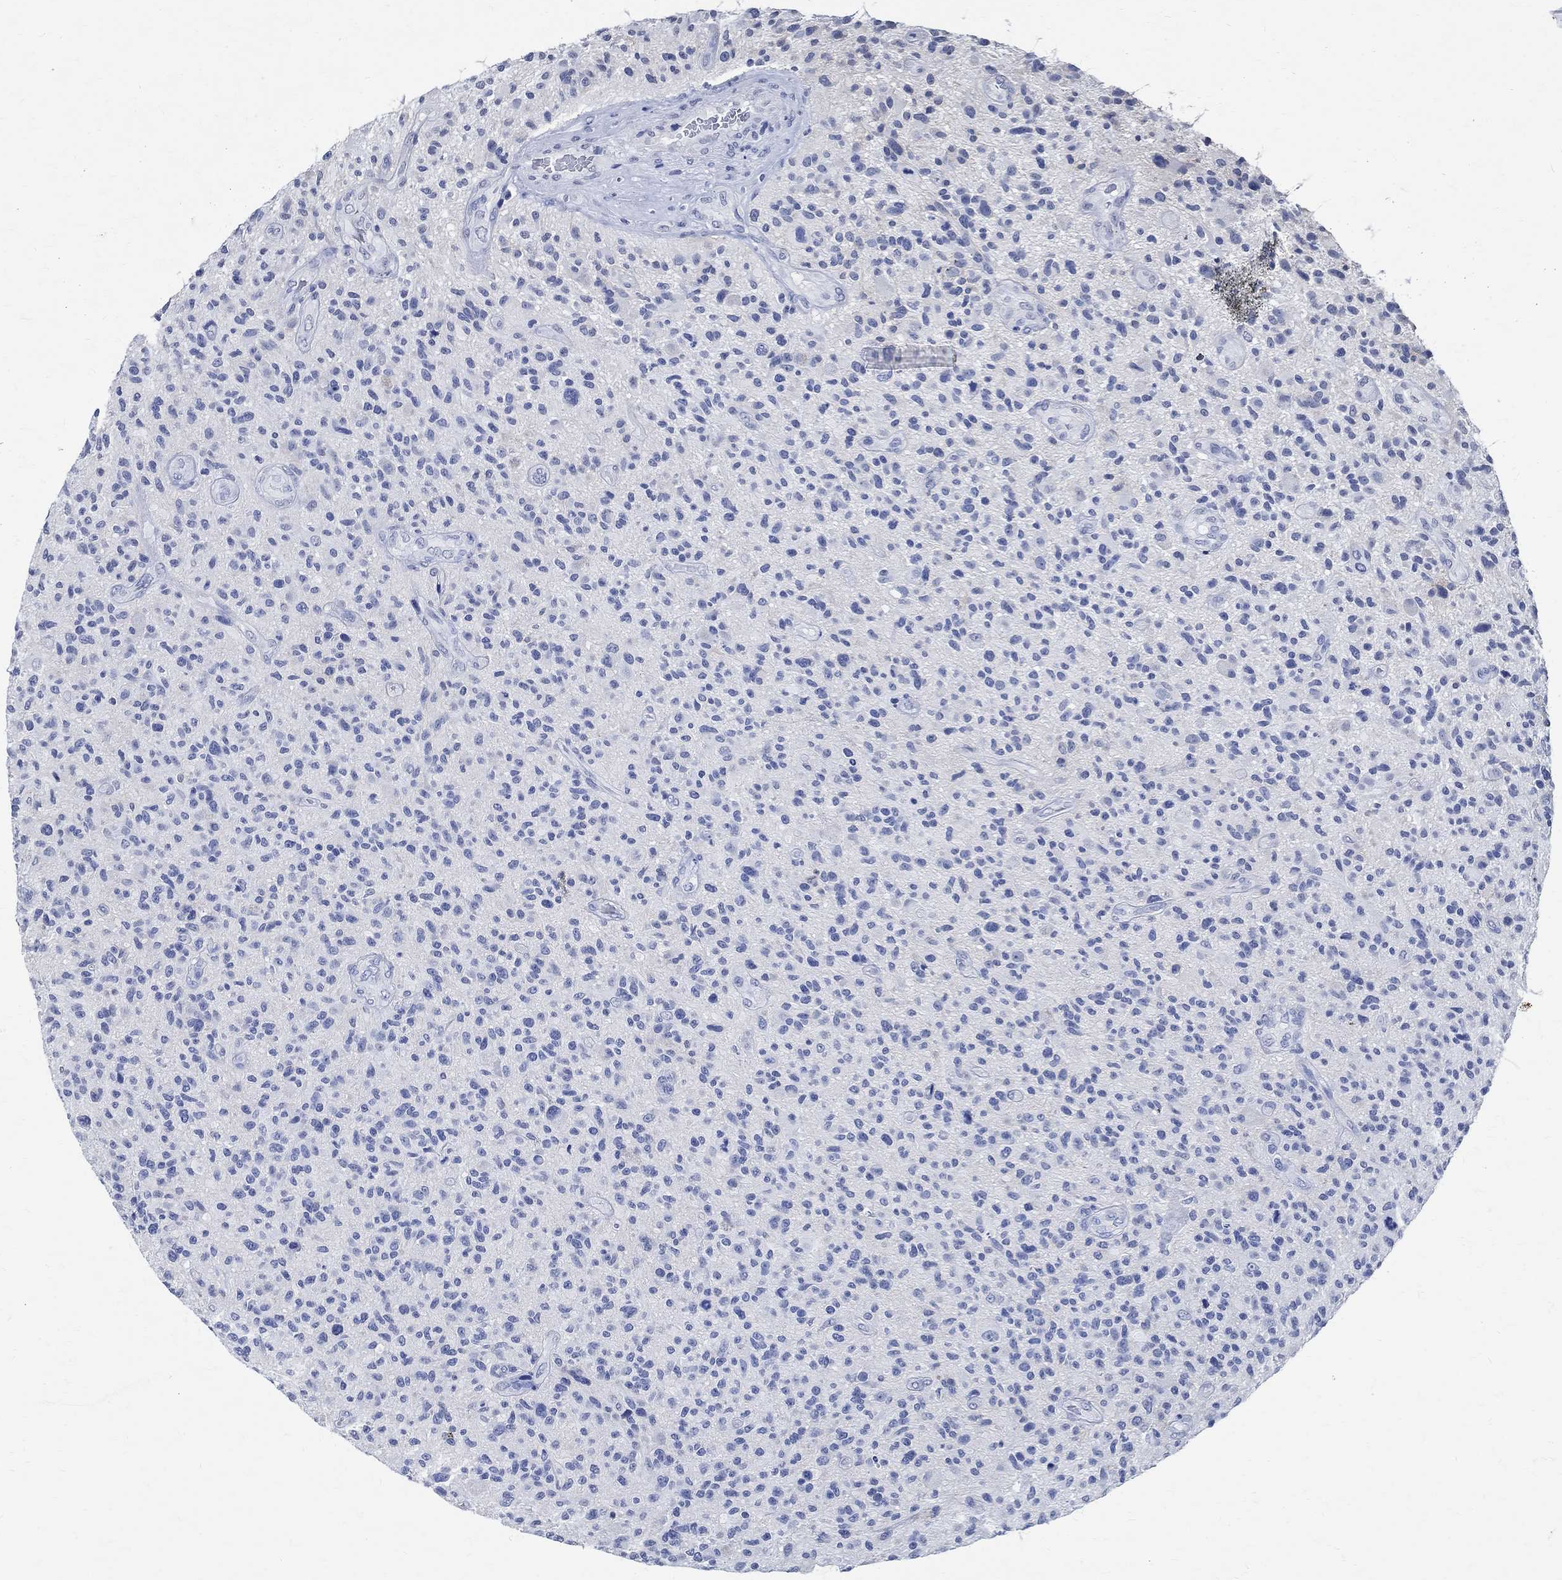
{"staining": {"intensity": "negative", "quantity": "none", "location": "none"}, "tissue": "glioma", "cell_type": "Tumor cells", "image_type": "cancer", "snomed": [{"axis": "morphology", "description": "Glioma, malignant, High grade"}, {"axis": "topography", "description": "Brain"}], "caption": "High-grade glioma (malignant) stained for a protein using immunohistochemistry (IHC) displays no staining tumor cells.", "gene": "TMEM221", "patient": {"sex": "male", "age": 47}}